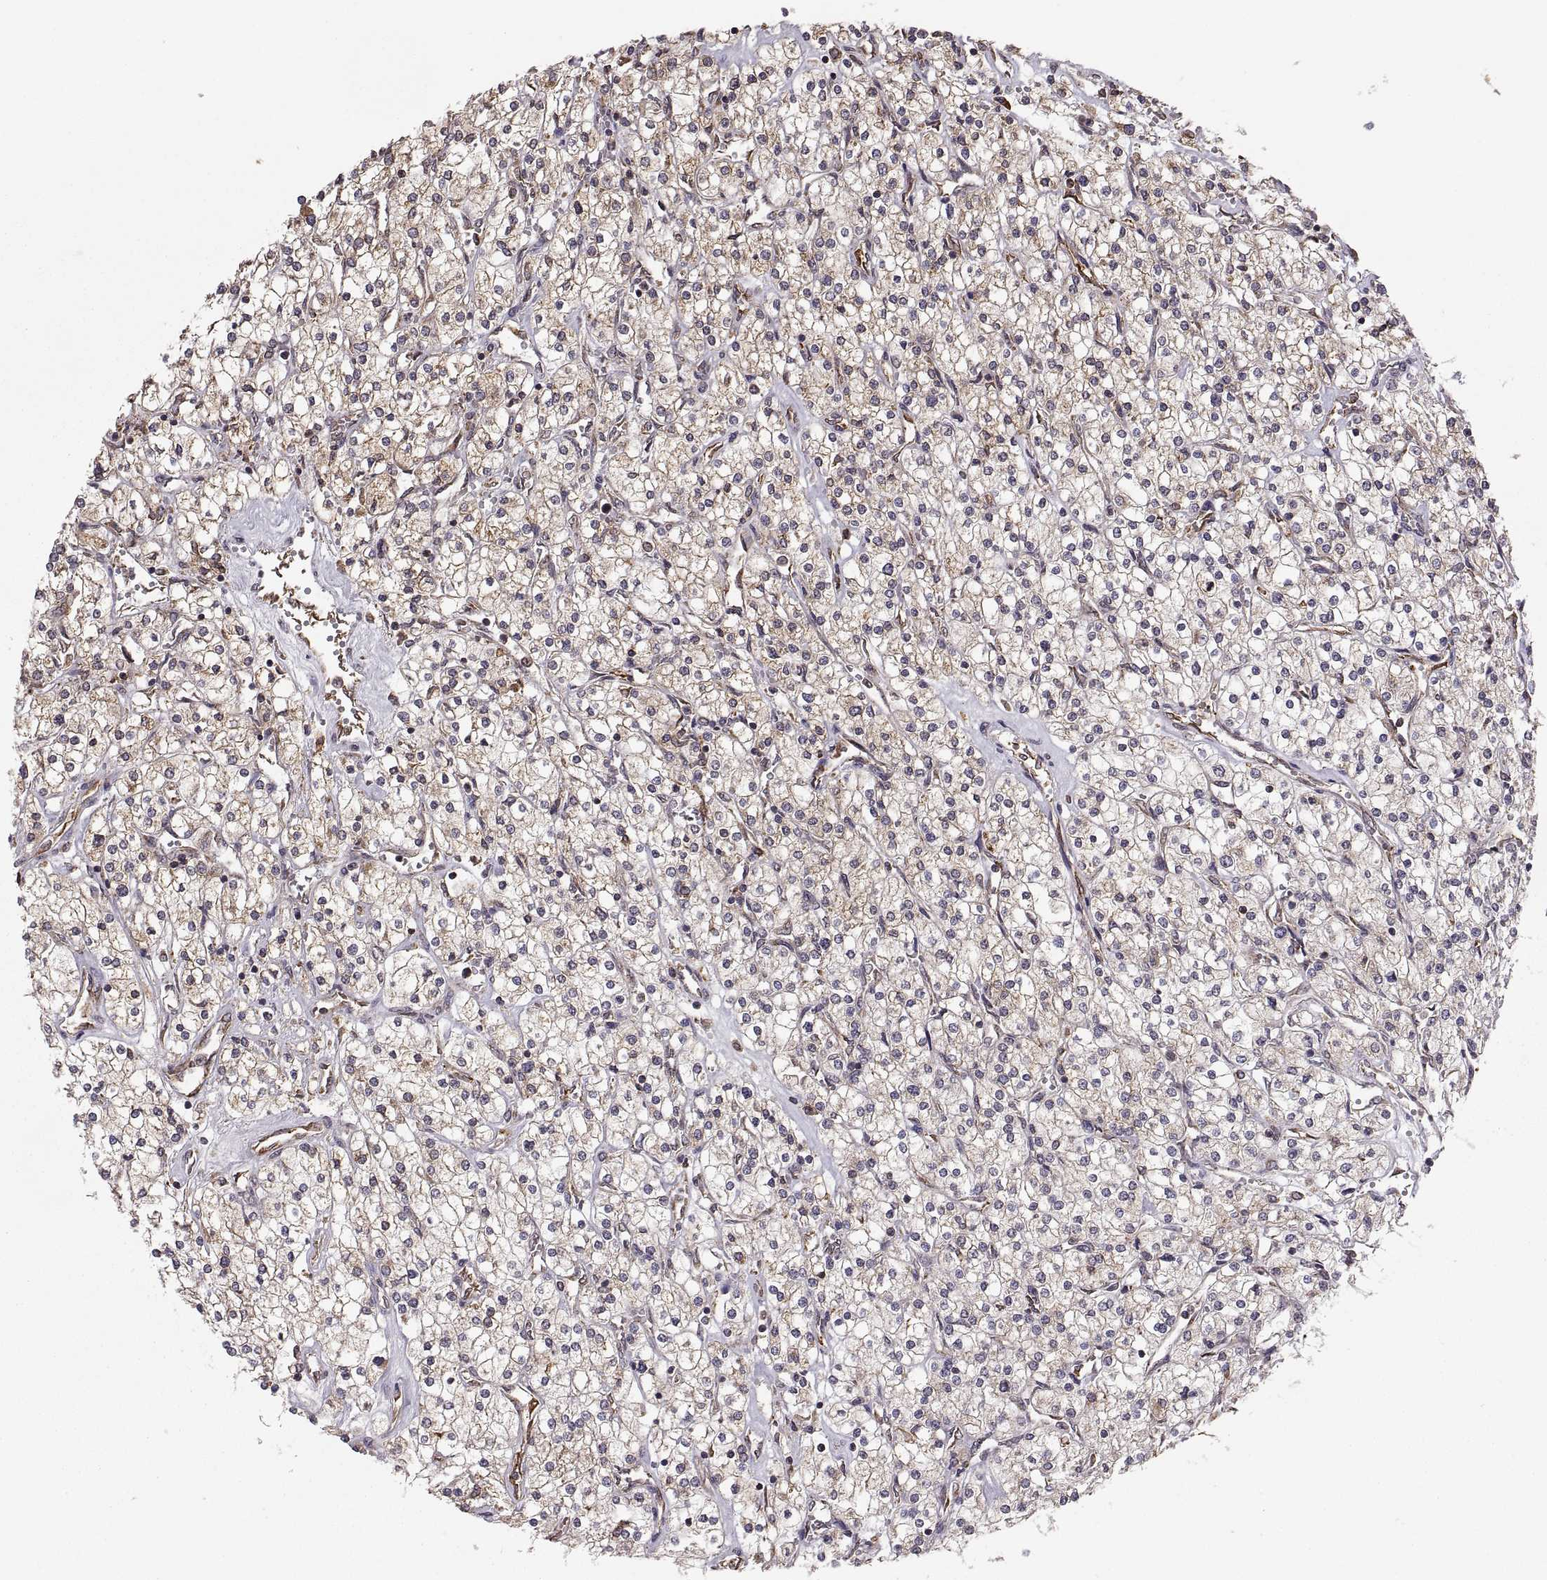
{"staining": {"intensity": "moderate", "quantity": "<25%", "location": "cytoplasmic/membranous"}, "tissue": "renal cancer", "cell_type": "Tumor cells", "image_type": "cancer", "snomed": [{"axis": "morphology", "description": "Adenocarcinoma, NOS"}, {"axis": "topography", "description": "Kidney"}], "caption": "Immunohistochemistry (IHC) of renal cancer reveals low levels of moderate cytoplasmic/membranous expression in about <25% of tumor cells.", "gene": "PDIA3", "patient": {"sex": "male", "age": 80}}